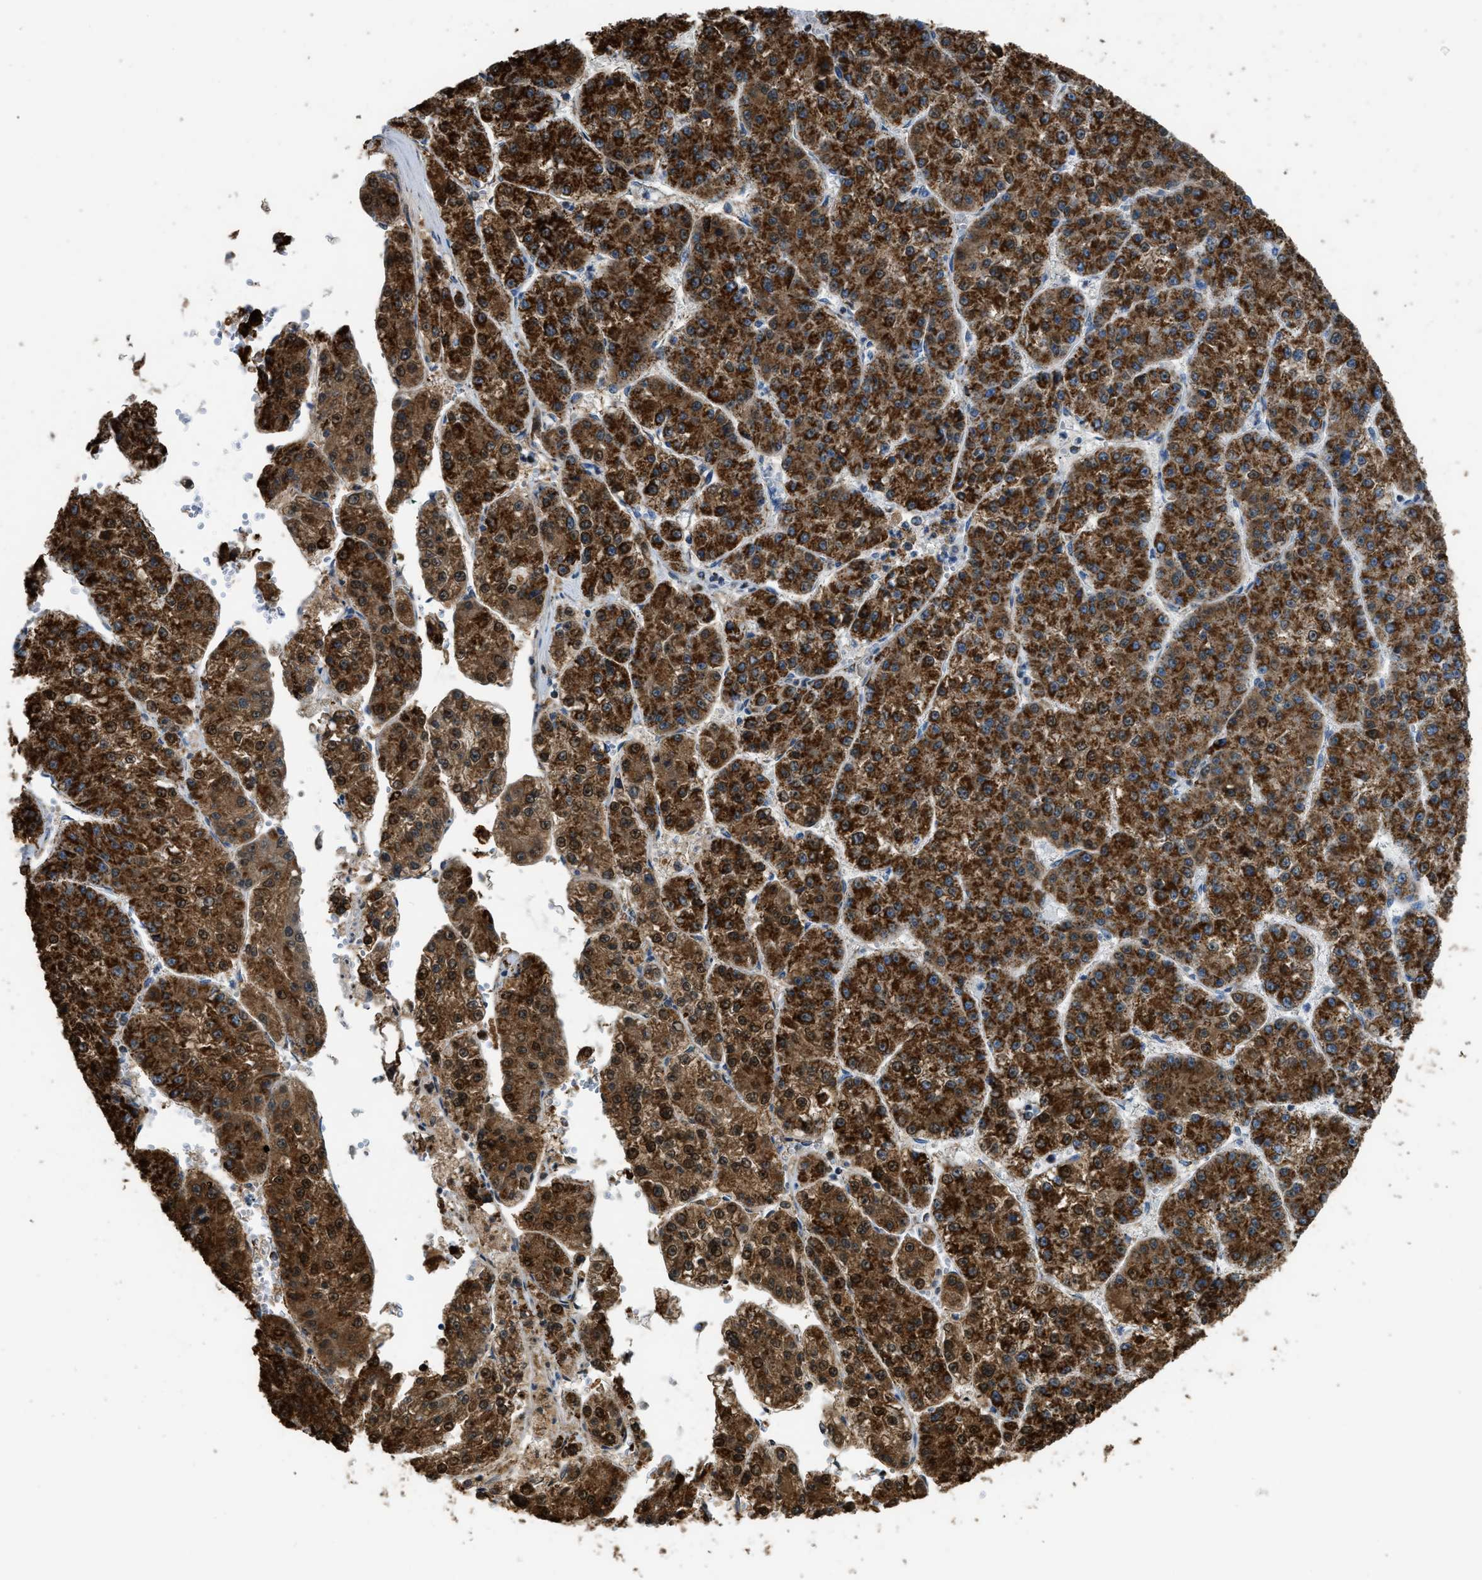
{"staining": {"intensity": "strong", "quantity": ">75%", "location": "cytoplasmic/membranous"}, "tissue": "liver cancer", "cell_type": "Tumor cells", "image_type": "cancer", "snomed": [{"axis": "morphology", "description": "Carcinoma, Hepatocellular, NOS"}, {"axis": "topography", "description": "Liver"}], "caption": "A brown stain labels strong cytoplasmic/membranous expression of a protein in liver hepatocellular carcinoma tumor cells.", "gene": "ETFB", "patient": {"sex": "female", "age": 73}}